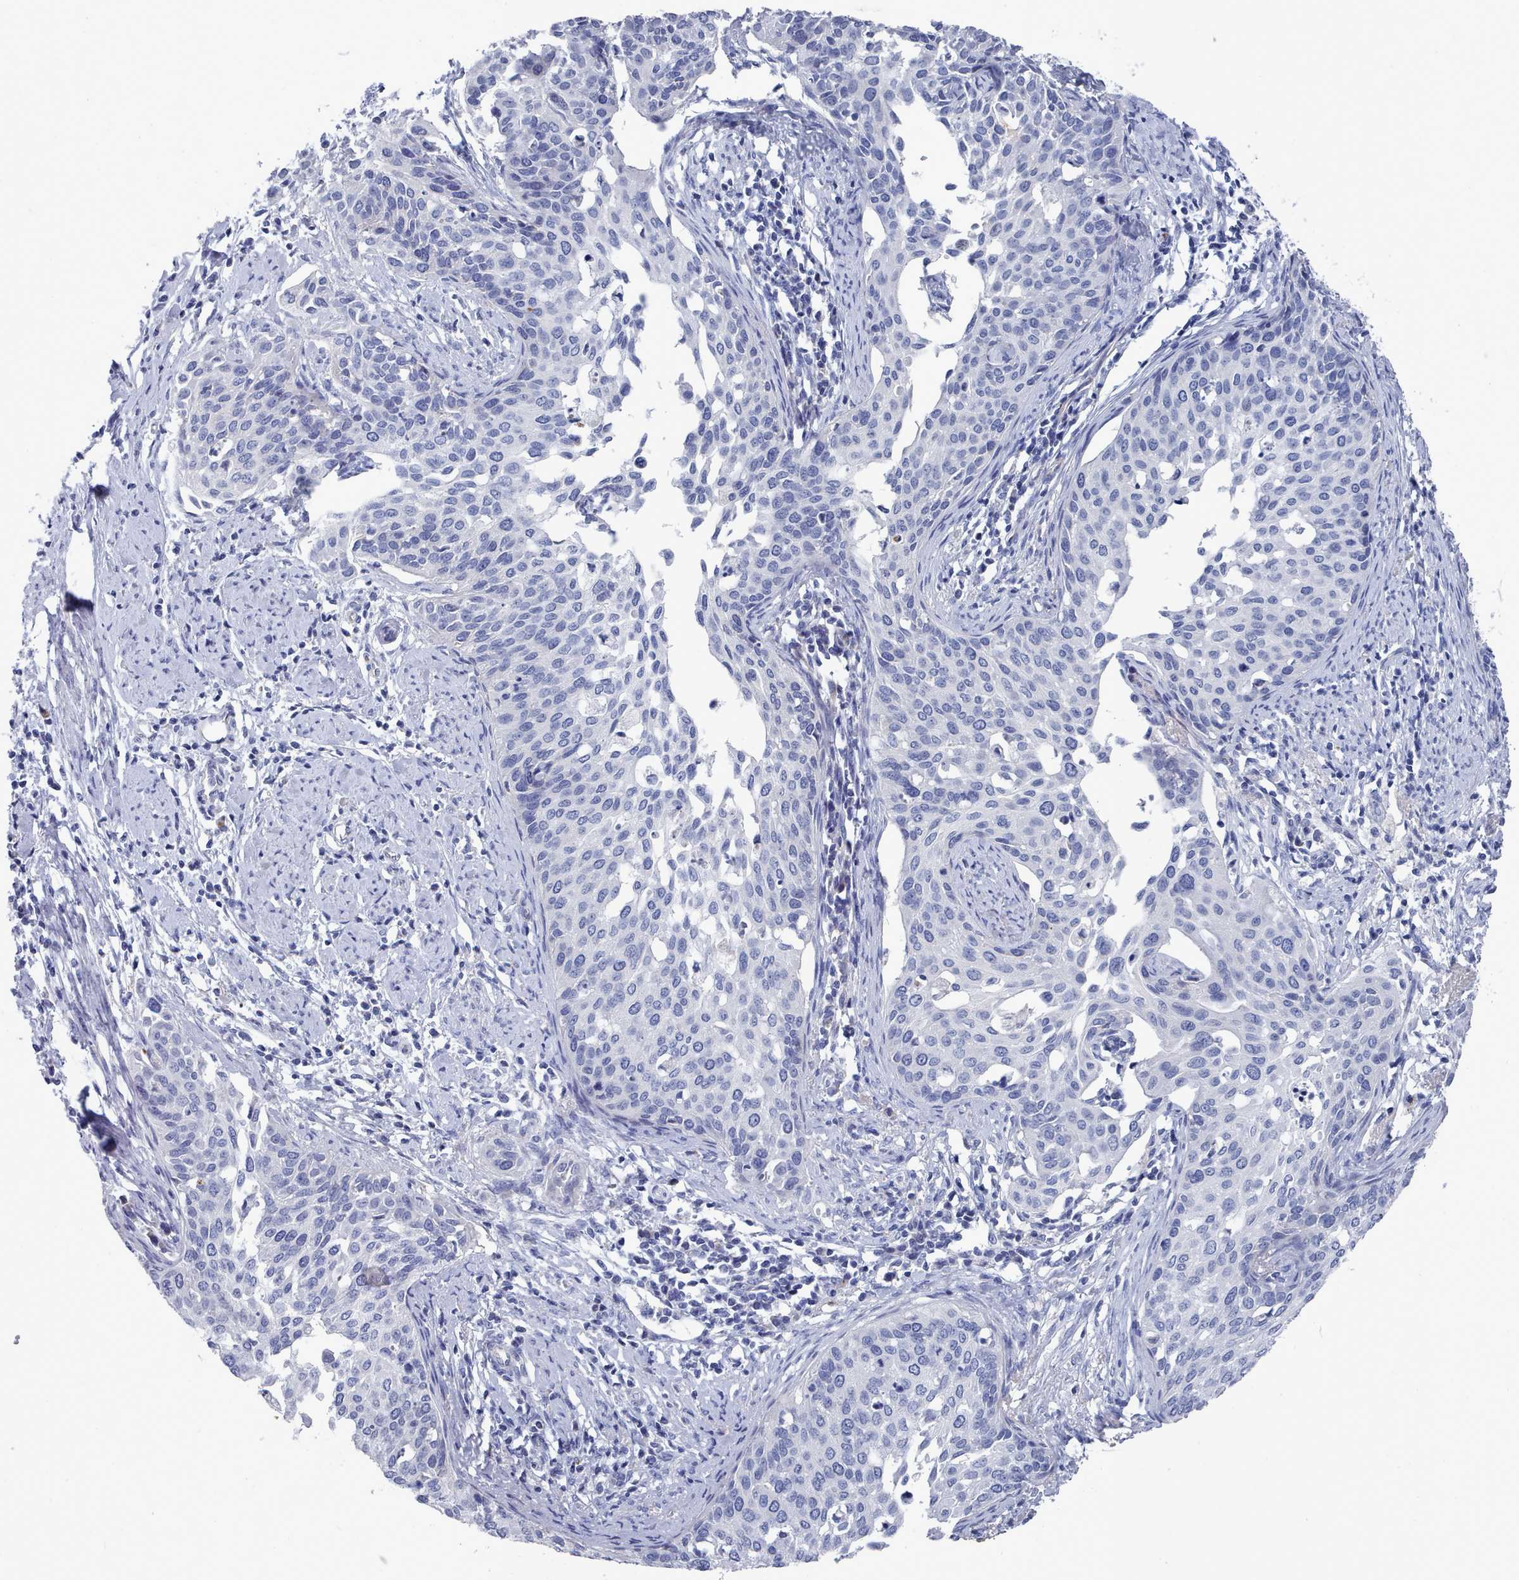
{"staining": {"intensity": "negative", "quantity": "none", "location": "none"}, "tissue": "cervical cancer", "cell_type": "Tumor cells", "image_type": "cancer", "snomed": [{"axis": "morphology", "description": "Squamous cell carcinoma, NOS"}, {"axis": "topography", "description": "Cervix"}], "caption": "DAB (3,3'-diaminobenzidine) immunohistochemical staining of human squamous cell carcinoma (cervical) exhibits no significant staining in tumor cells. (Brightfield microscopy of DAB IHC at high magnification).", "gene": "PDE4C", "patient": {"sex": "female", "age": 44}}